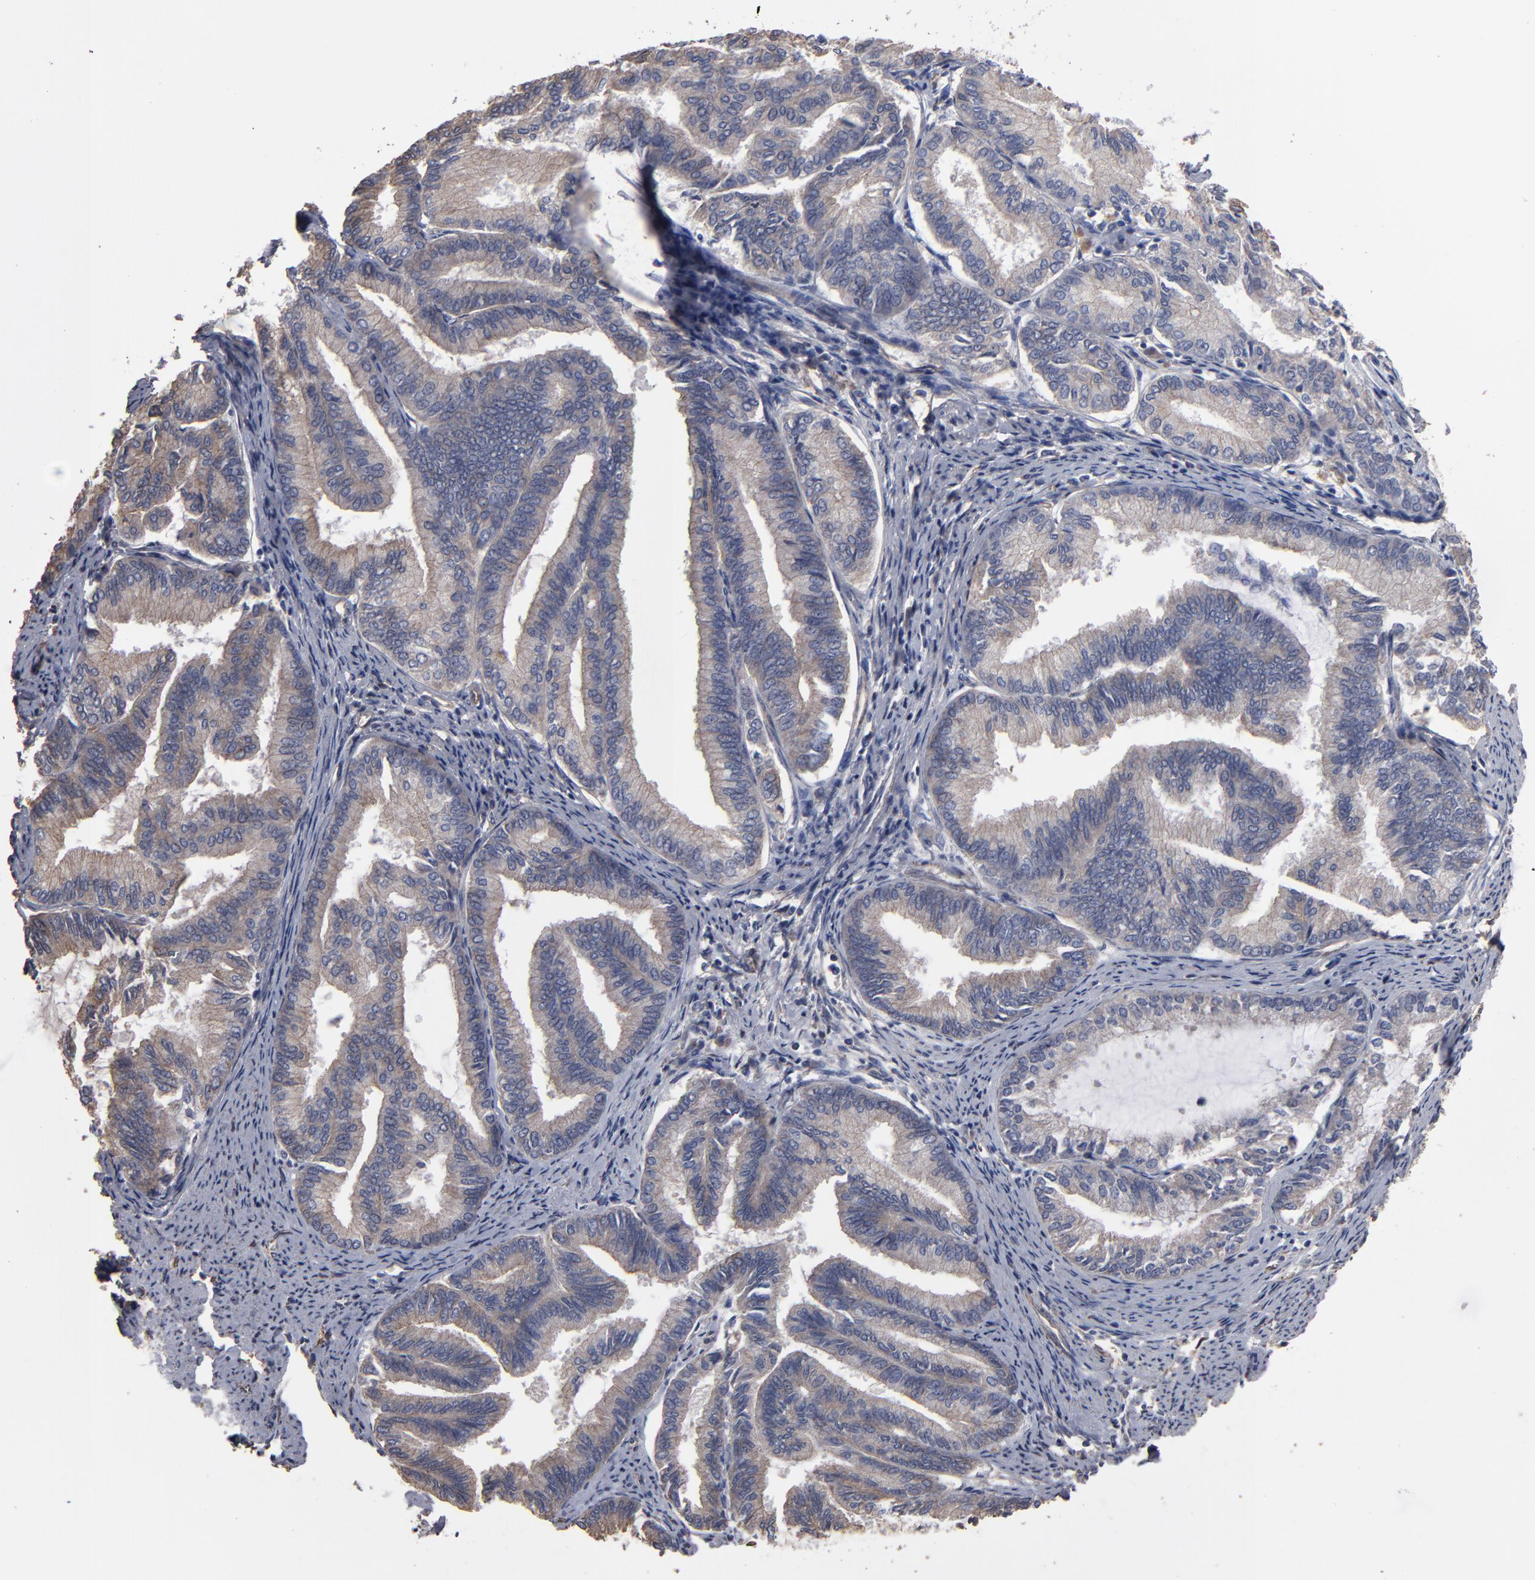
{"staining": {"intensity": "weak", "quantity": ">75%", "location": "cytoplasmic/membranous"}, "tissue": "endometrial cancer", "cell_type": "Tumor cells", "image_type": "cancer", "snomed": [{"axis": "morphology", "description": "Adenocarcinoma, NOS"}, {"axis": "topography", "description": "Endometrium"}], "caption": "Endometrial cancer (adenocarcinoma) was stained to show a protein in brown. There is low levels of weak cytoplasmic/membranous positivity in approximately >75% of tumor cells. (DAB (3,3'-diaminobenzidine) IHC with brightfield microscopy, high magnification).", "gene": "DMD", "patient": {"sex": "female", "age": 86}}